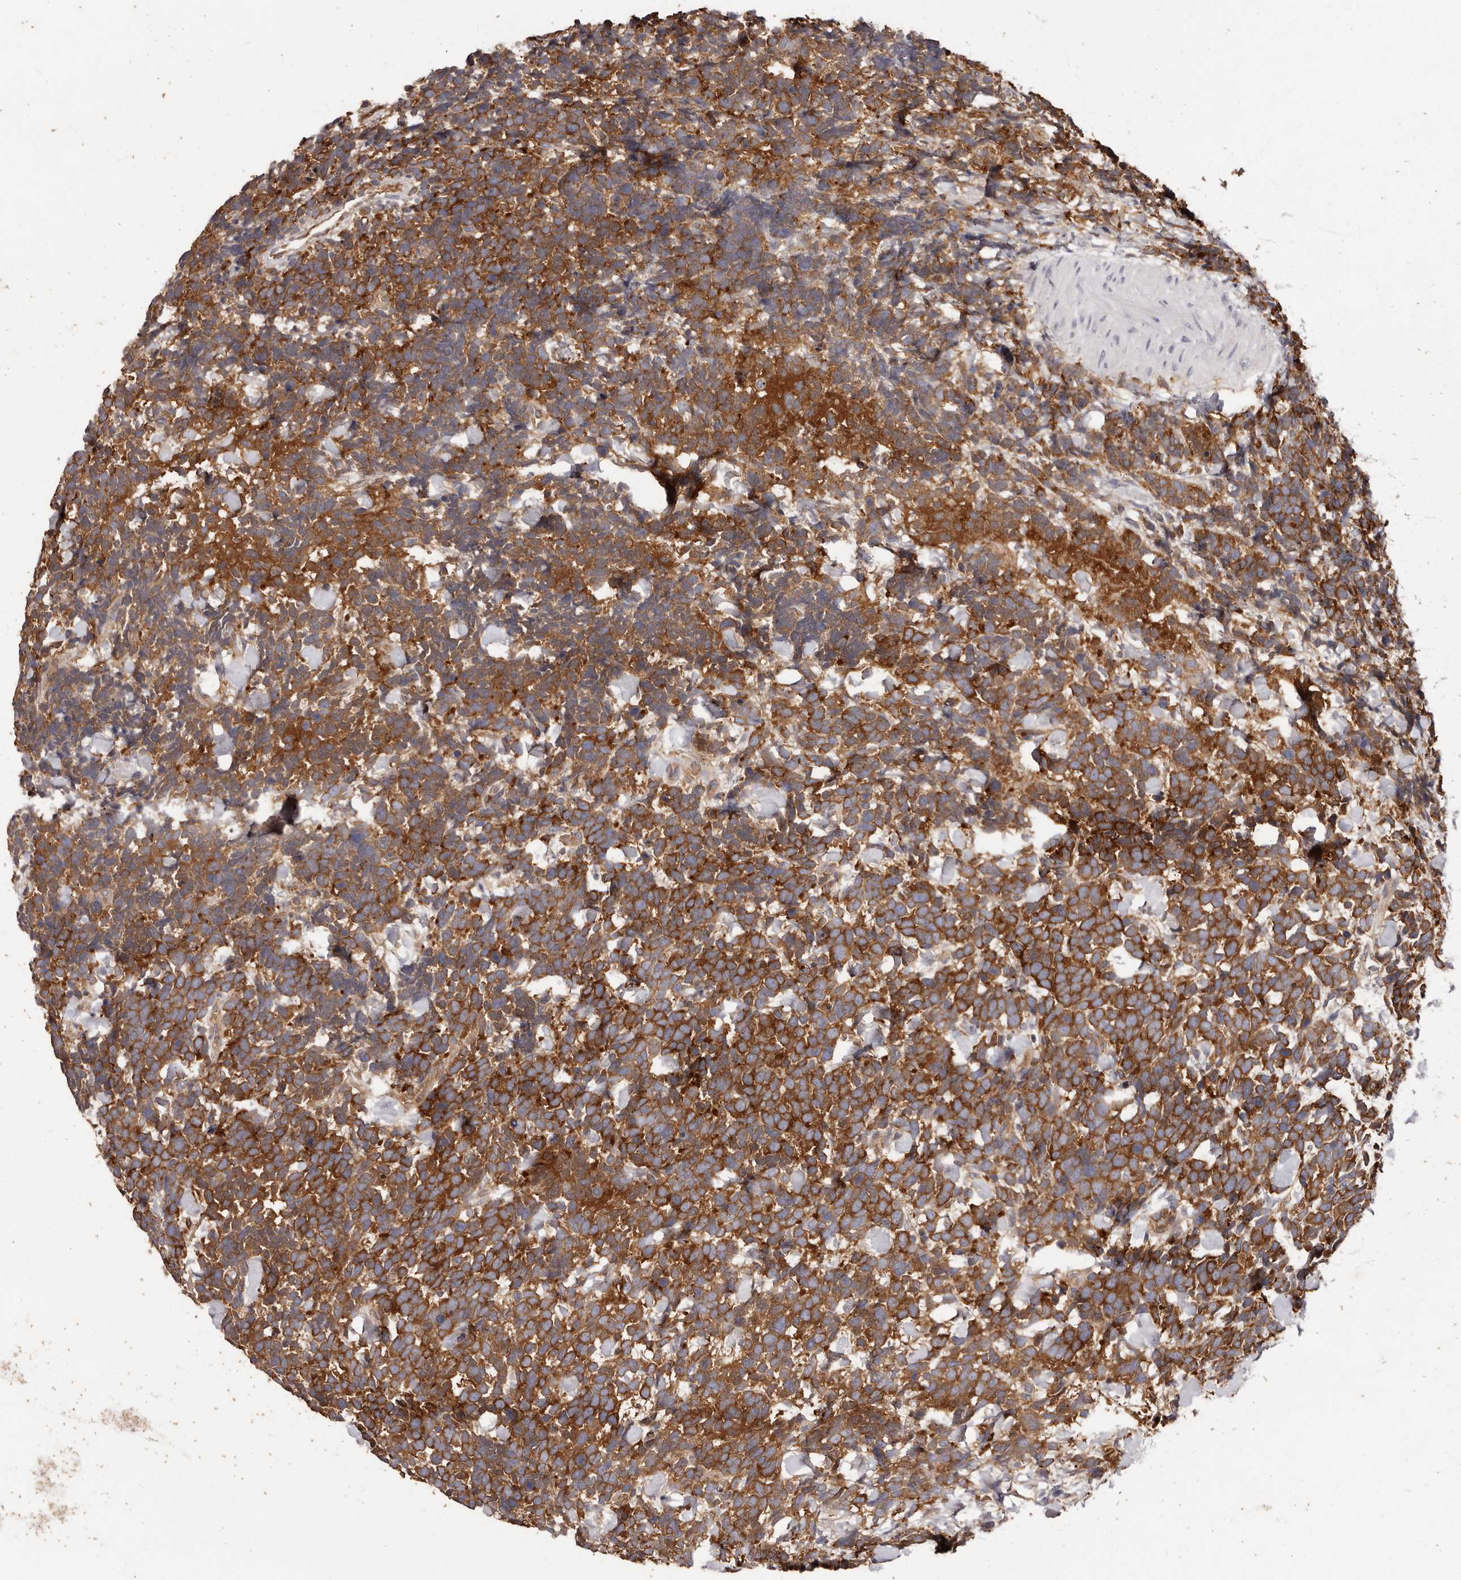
{"staining": {"intensity": "strong", "quantity": ">75%", "location": "cytoplasmic/membranous"}, "tissue": "urothelial cancer", "cell_type": "Tumor cells", "image_type": "cancer", "snomed": [{"axis": "morphology", "description": "Urothelial carcinoma, High grade"}, {"axis": "topography", "description": "Urinary bladder"}], "caption": "Strong cytoplasmic/membranous positivity for a protein is appreciated in approximately >75% of tumor cells of urothelial cancer using IHC.", "gene": "LTV1", "patient": {"sex": "female", "age": 82}}